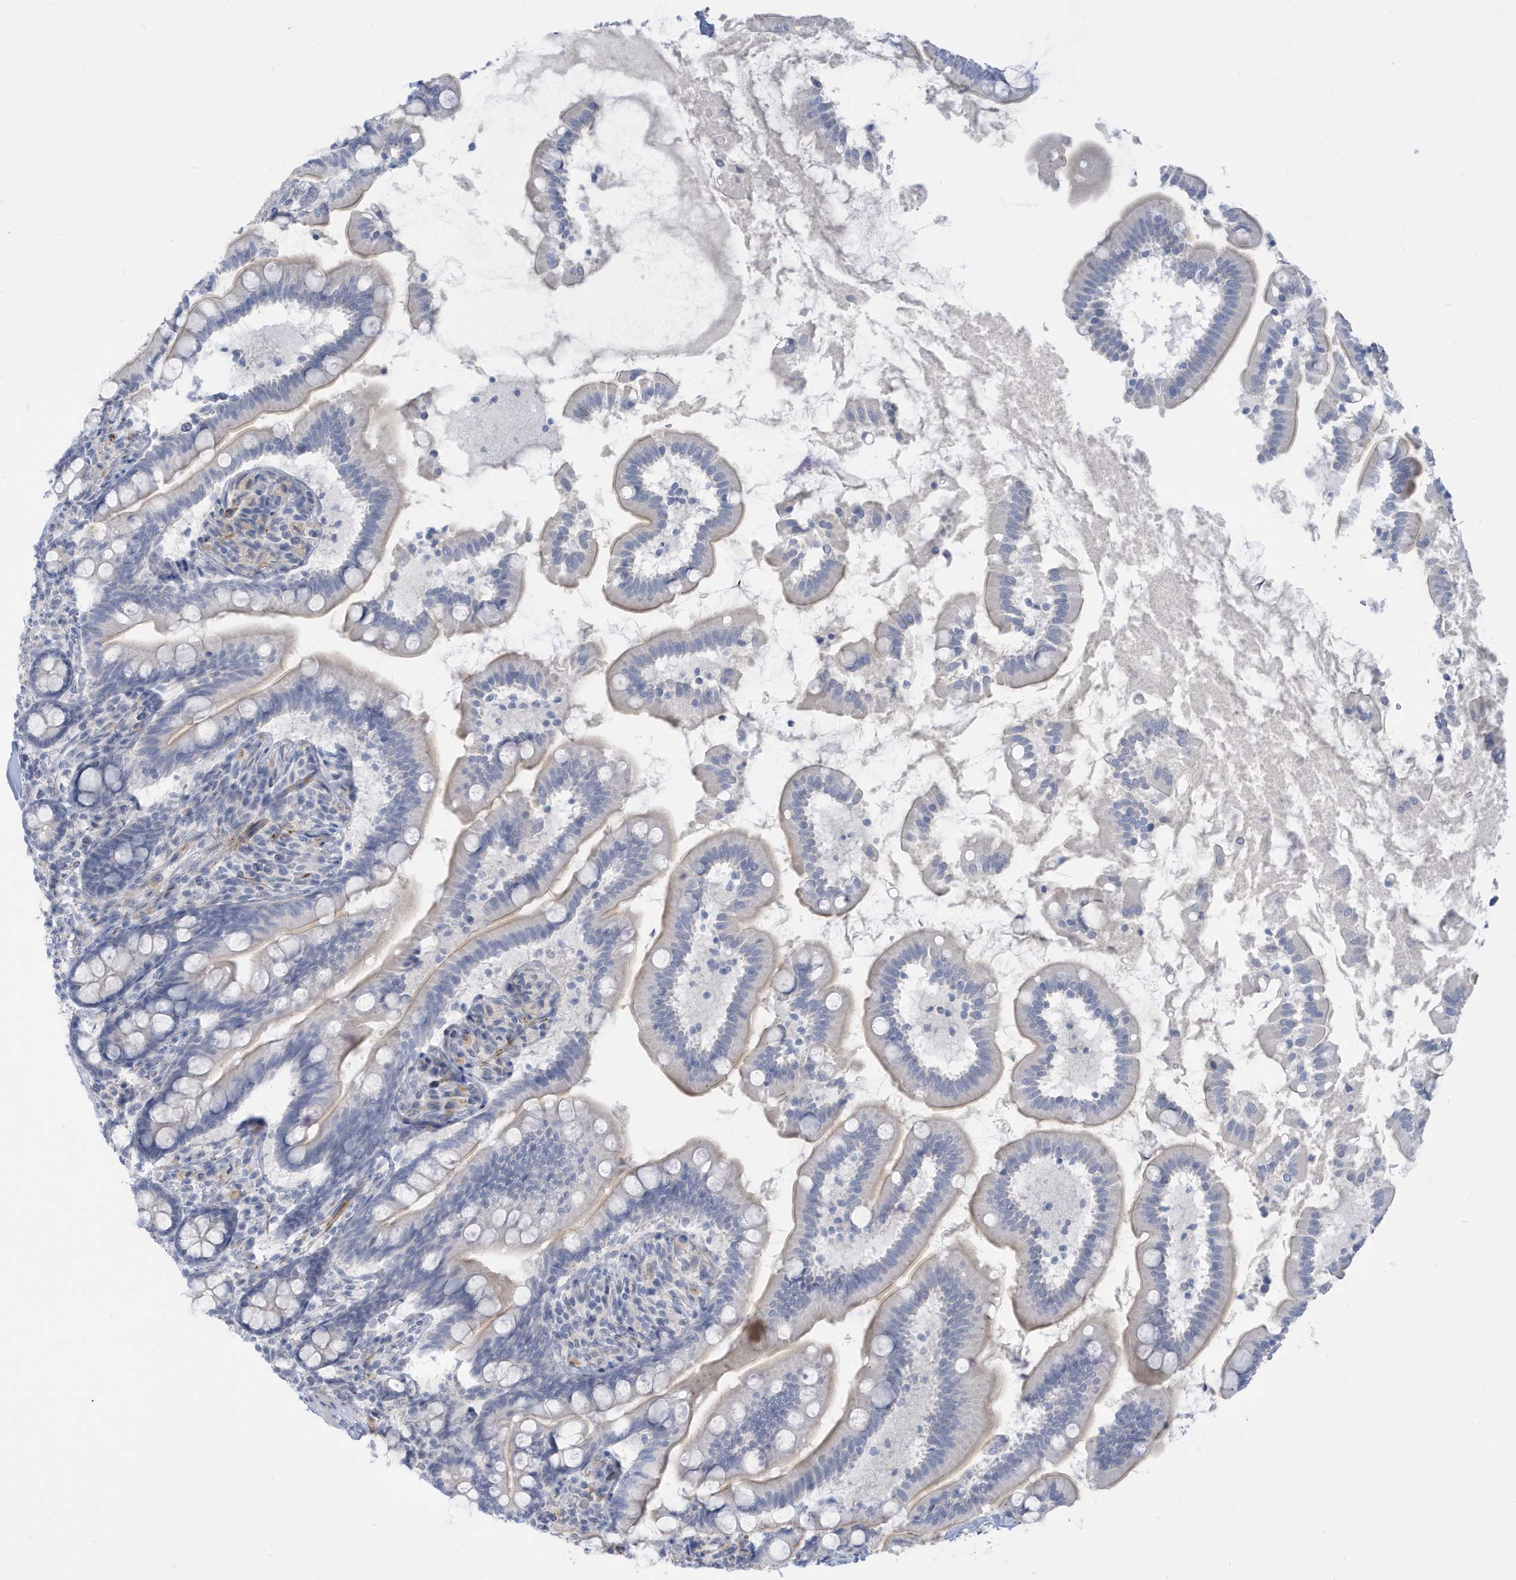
{"staining": {"intensity": "negative", "quantity": "none", "location": "none"}, "tissue": "small intestine", "cell_type": "Glandular cells", "image_type": "normal", "snomed": [{"axis": "morphology", "description": "Normal tissue, NOS"}, {"axis": "topography", "description": "Small intestine"}], "caption": "Small intestine was stained to show a protein in brown. There is no significant expression in glandular cells.", "gene": "PERM1", "patient": {"sex": "female", "age": 64}}